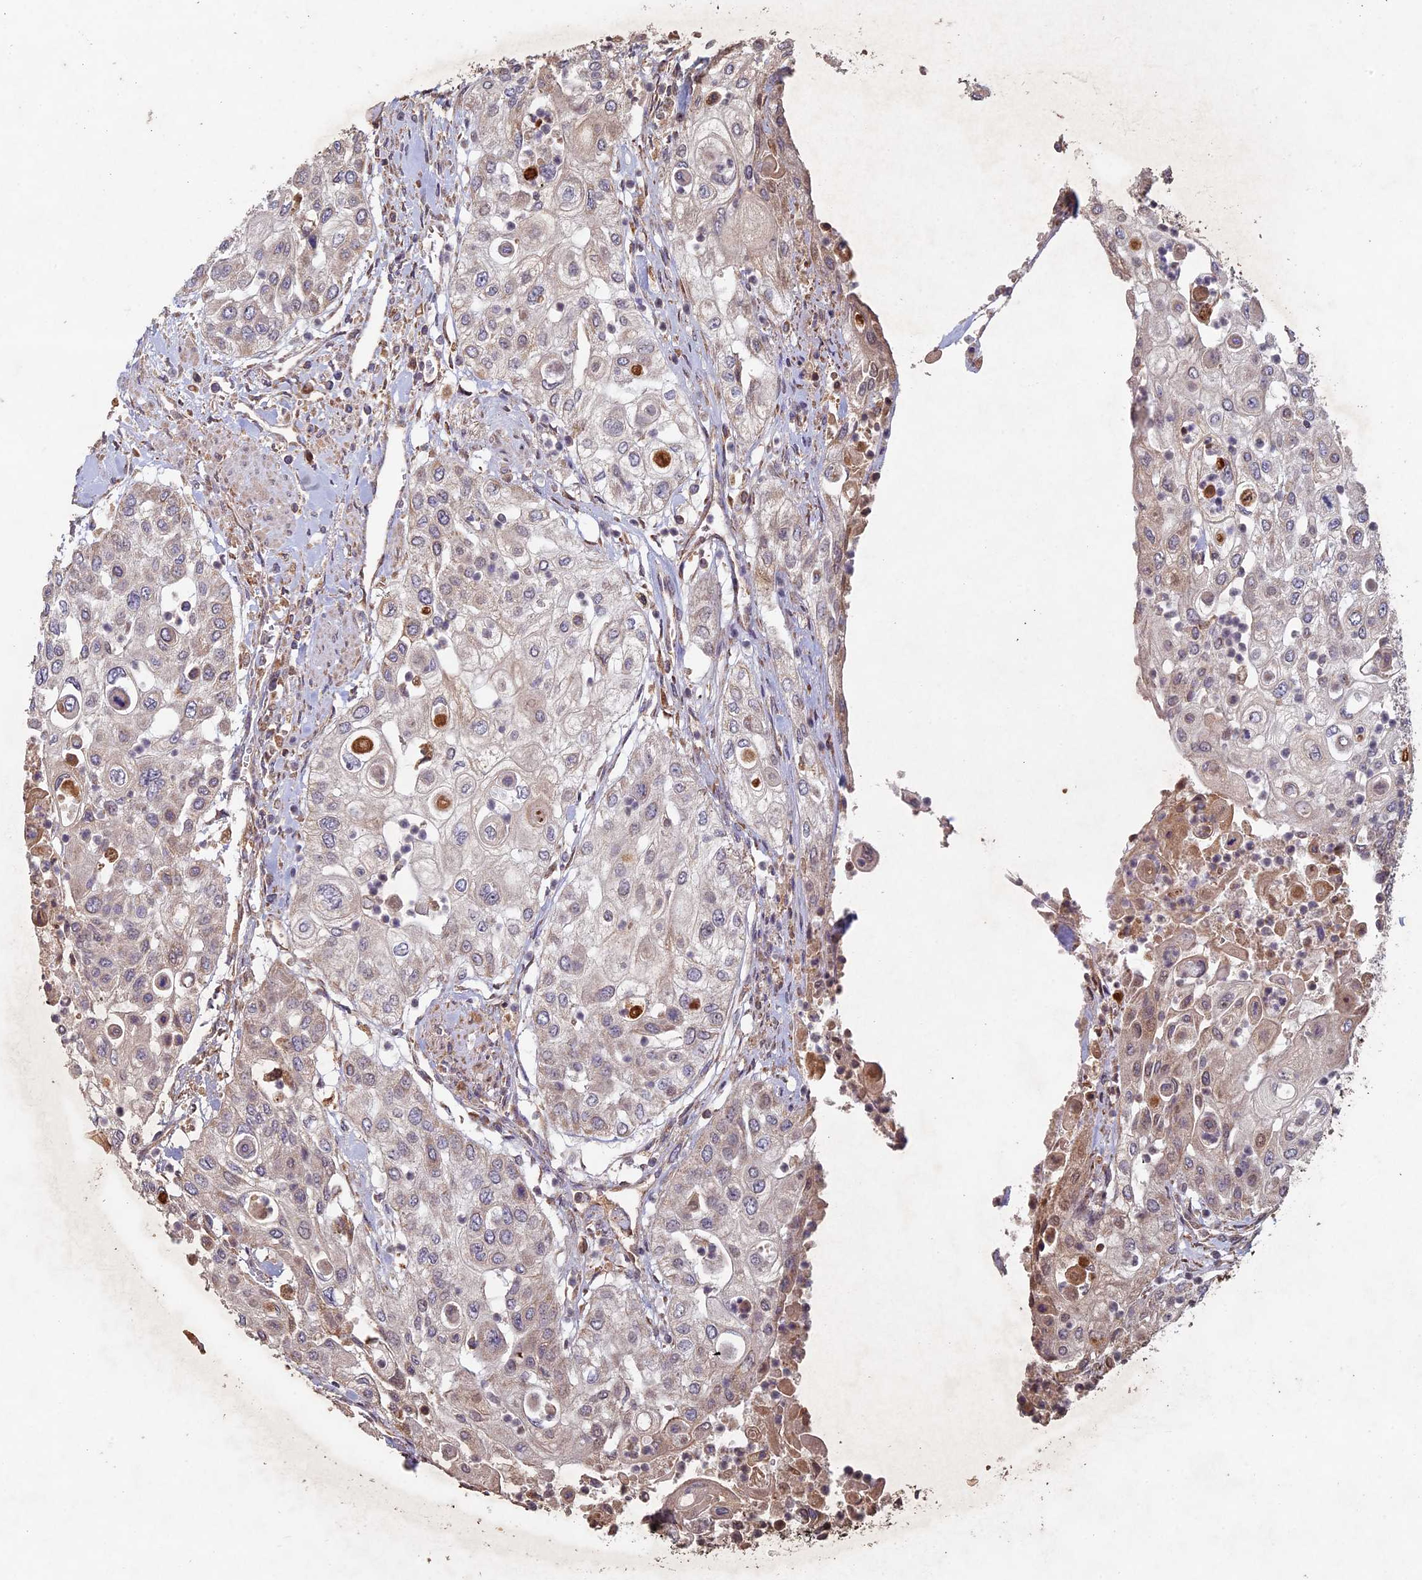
{"staining": {"intensity": "weak", "quantity": "25%-75%", "location": "cytoplasmic/membranous"}, "tissue": "urothelial cancer", "cell_type": "Tumor cells", "image_type": "cancer", "snomed": [{"axis": "morphology", "description": "Urothelial carcinoma, High grade"}, {"axis": "topography", "description": "Urinary bladder"}], "caption": "Urothelial cancer stained with immunohistochemistry demonstrates weak cytoplasmic/membranous positivity in approximately 25%-75% of tumor cells.", "gene": "RCCD1", "patient": {"sex": "female", "age": 79}}